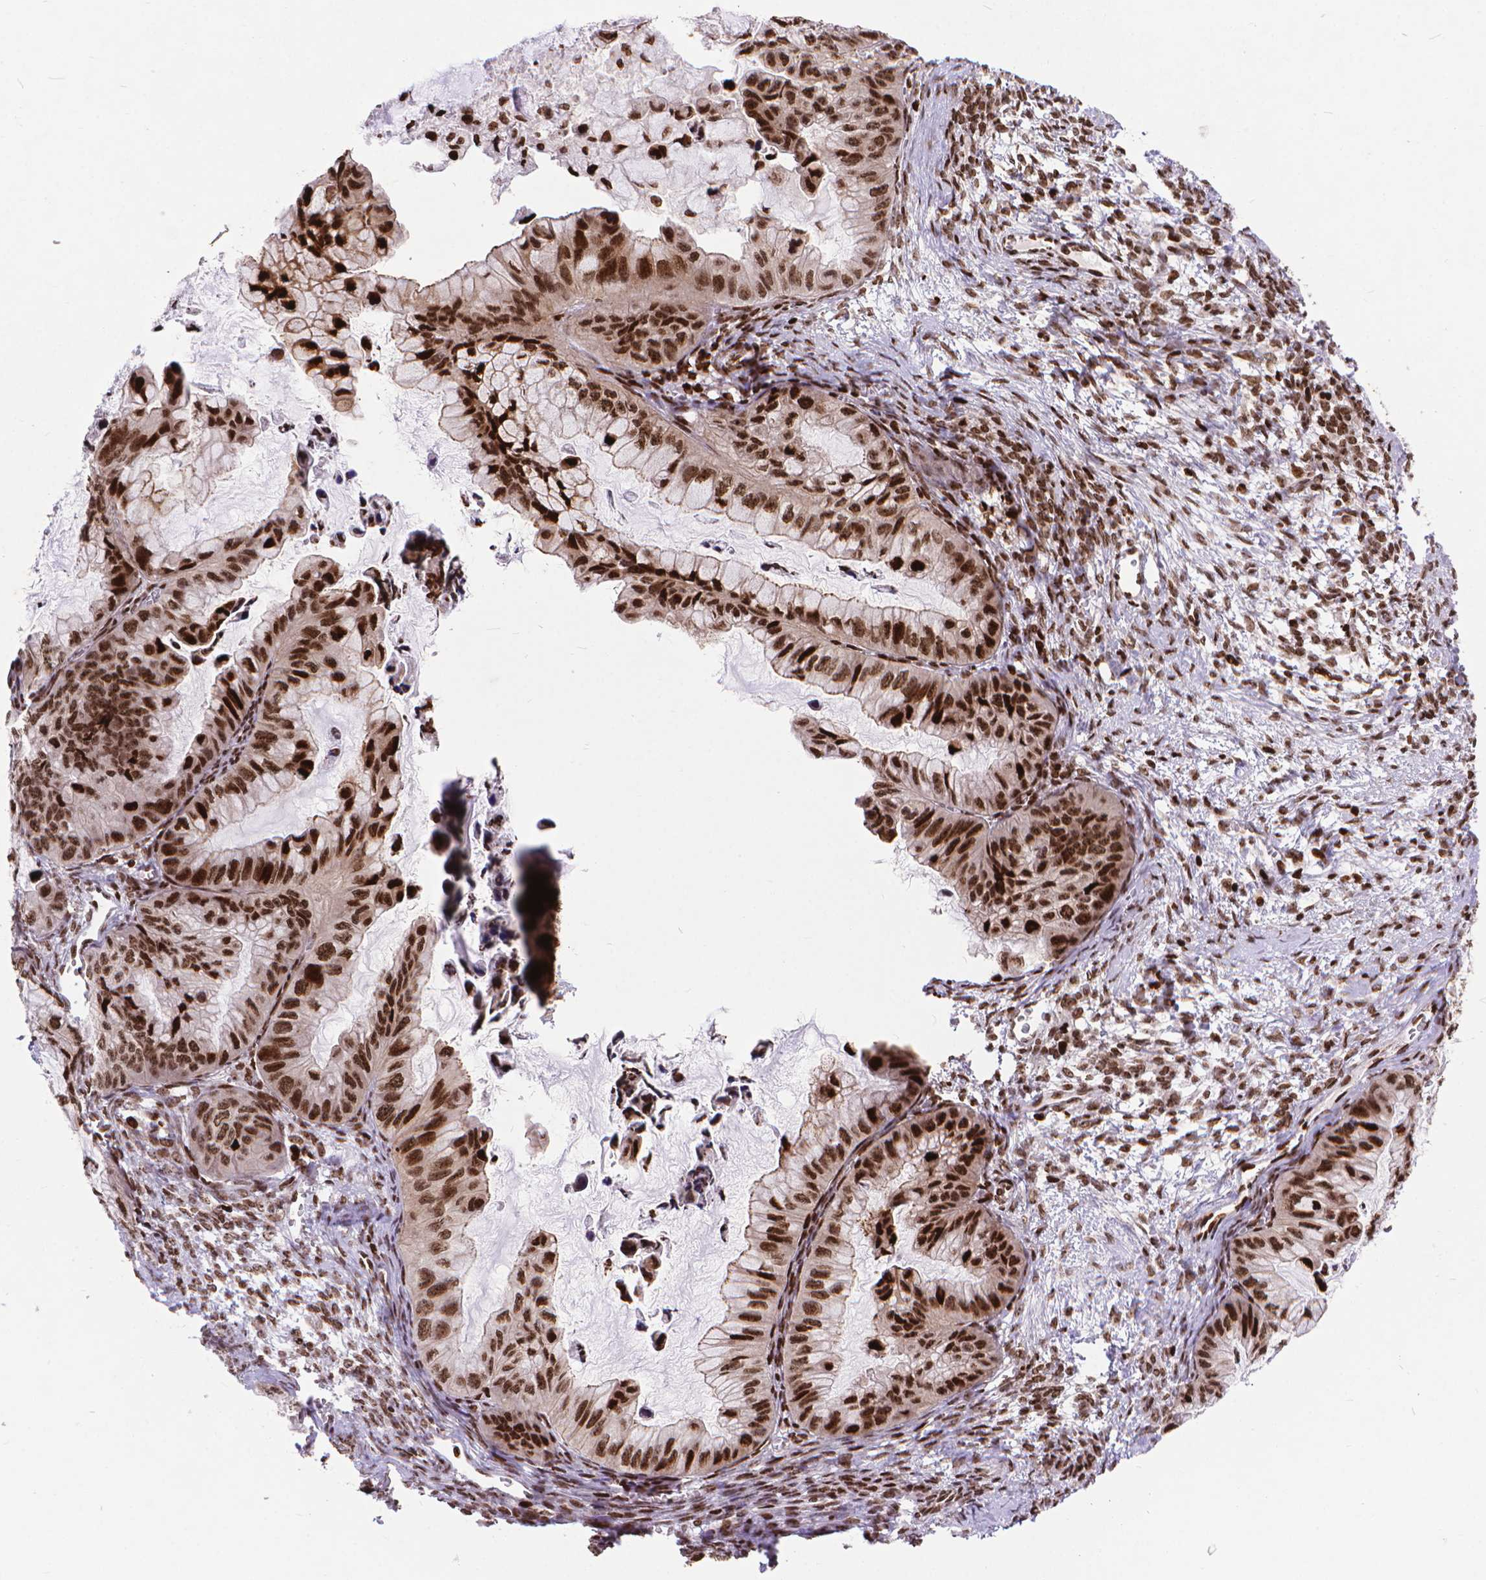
{"staining": {"intensity": "strong", "quantity": ">75%", "location": "nuclear"}, "tissue": "ovarian cancer", "cell_type": "Tumor cells", "image_type": "cancer", "snomed": [{"axis": "morphology", "description": "Cystadenocarcinoma, mucinous, NOS"}, {"axis": "topography", "description": "Ovary"}], "caption": "Protein expression analysis of human ovarian mucinous cystadenocarcinoma reveals strong nuclear positivity in approximately >75% of tumor cells. The staining was performed using DAB (3,3'-diaminobenzidine), with brown indicating positive protein expression. Nuclei are stained blue with hematoxylin.", "gene": "AMER1", "patient": {"sex": "female", "age": 72}}